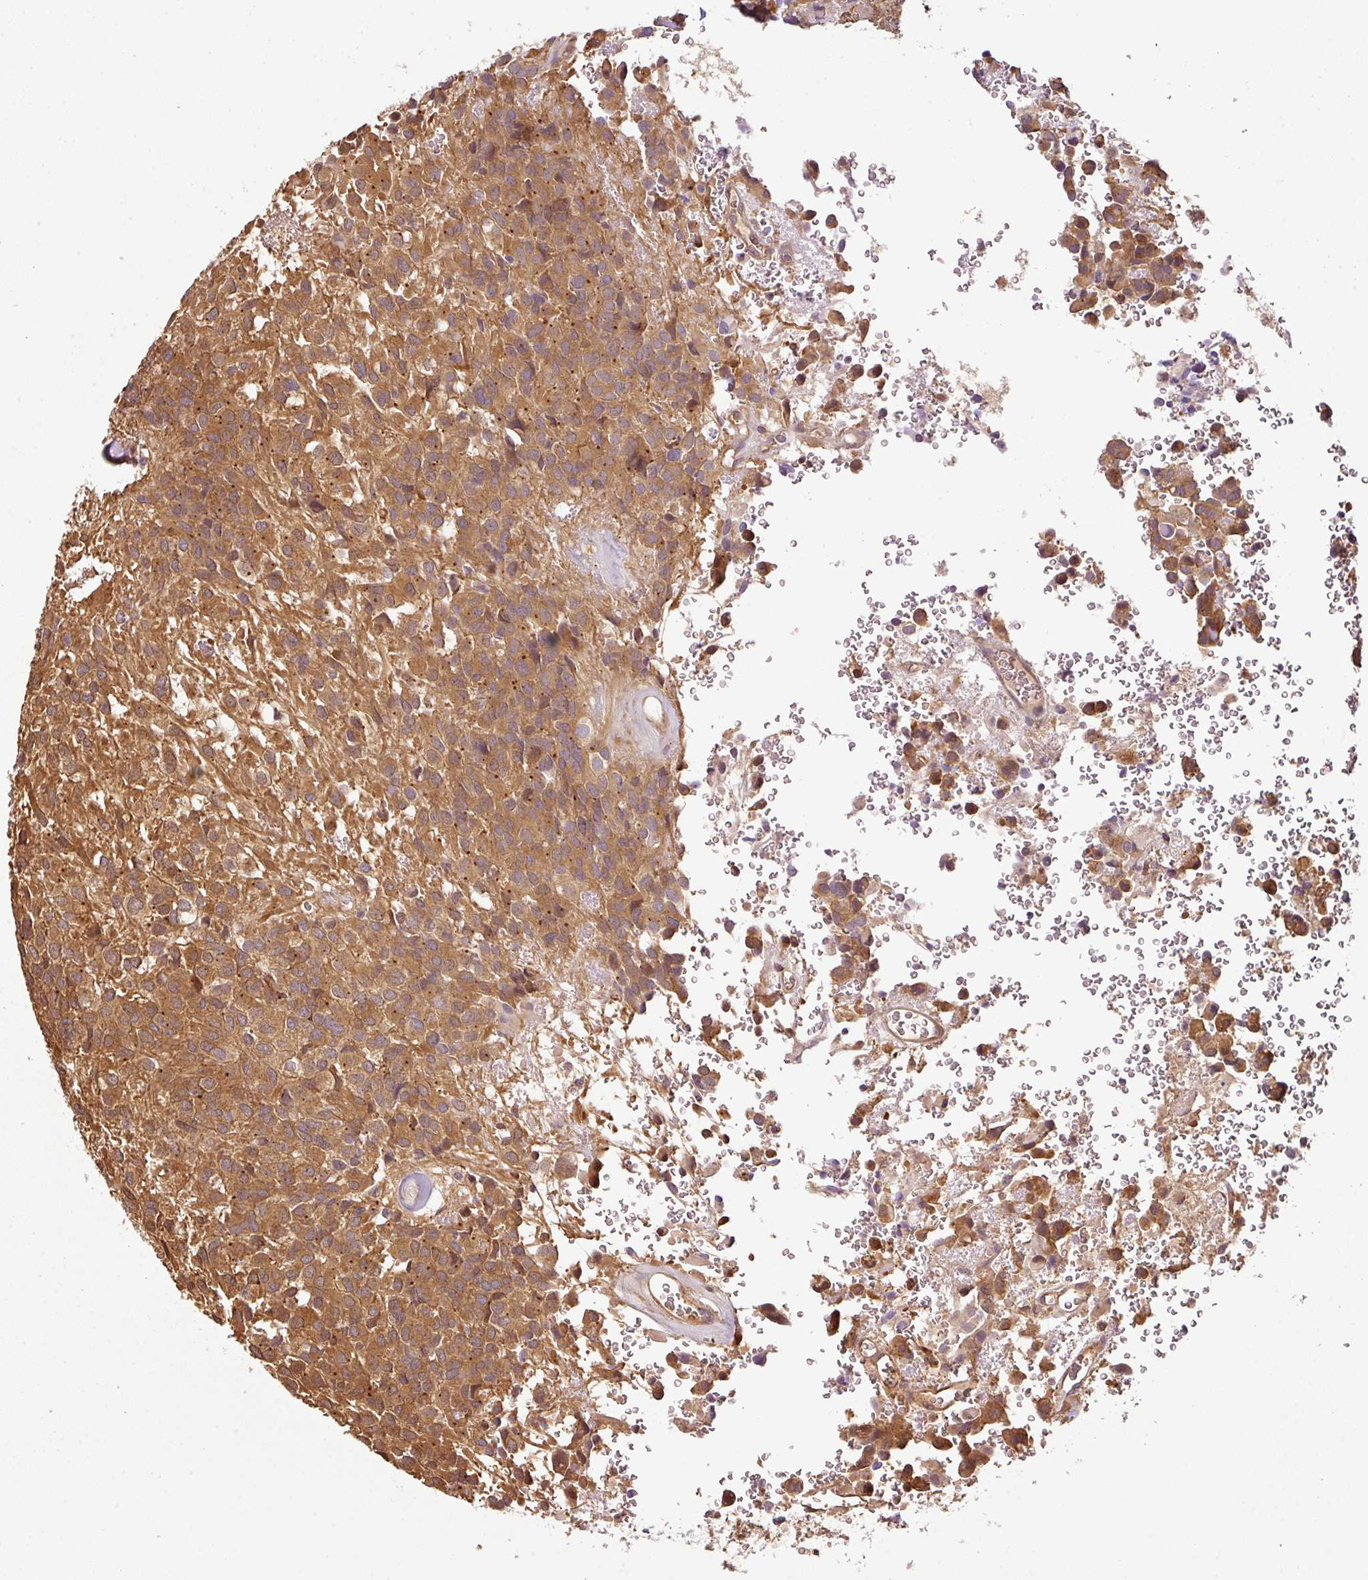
{"staining": {"intensity": "moderate", "quantity": ">75%", "location": "cytoplasmic/membranous"}, "tissue": "glioma", "cell_type": "Tumor cells", "image_type": "cancer", "snomed": [{"axis": "morphology", "description": "Glioma, malignant, Low grade"}, {"axis": "topography", "description": "Brain"}], "caption": "Glioma tissue shows moderate cytoplasmic/membranous expression in approximately >75% of tumor cells (DAB = brown stain, brightfield microscopy at high magnification).", "gene": "ANKRD18A", "patient": {"sex": "male", "age": 56}}